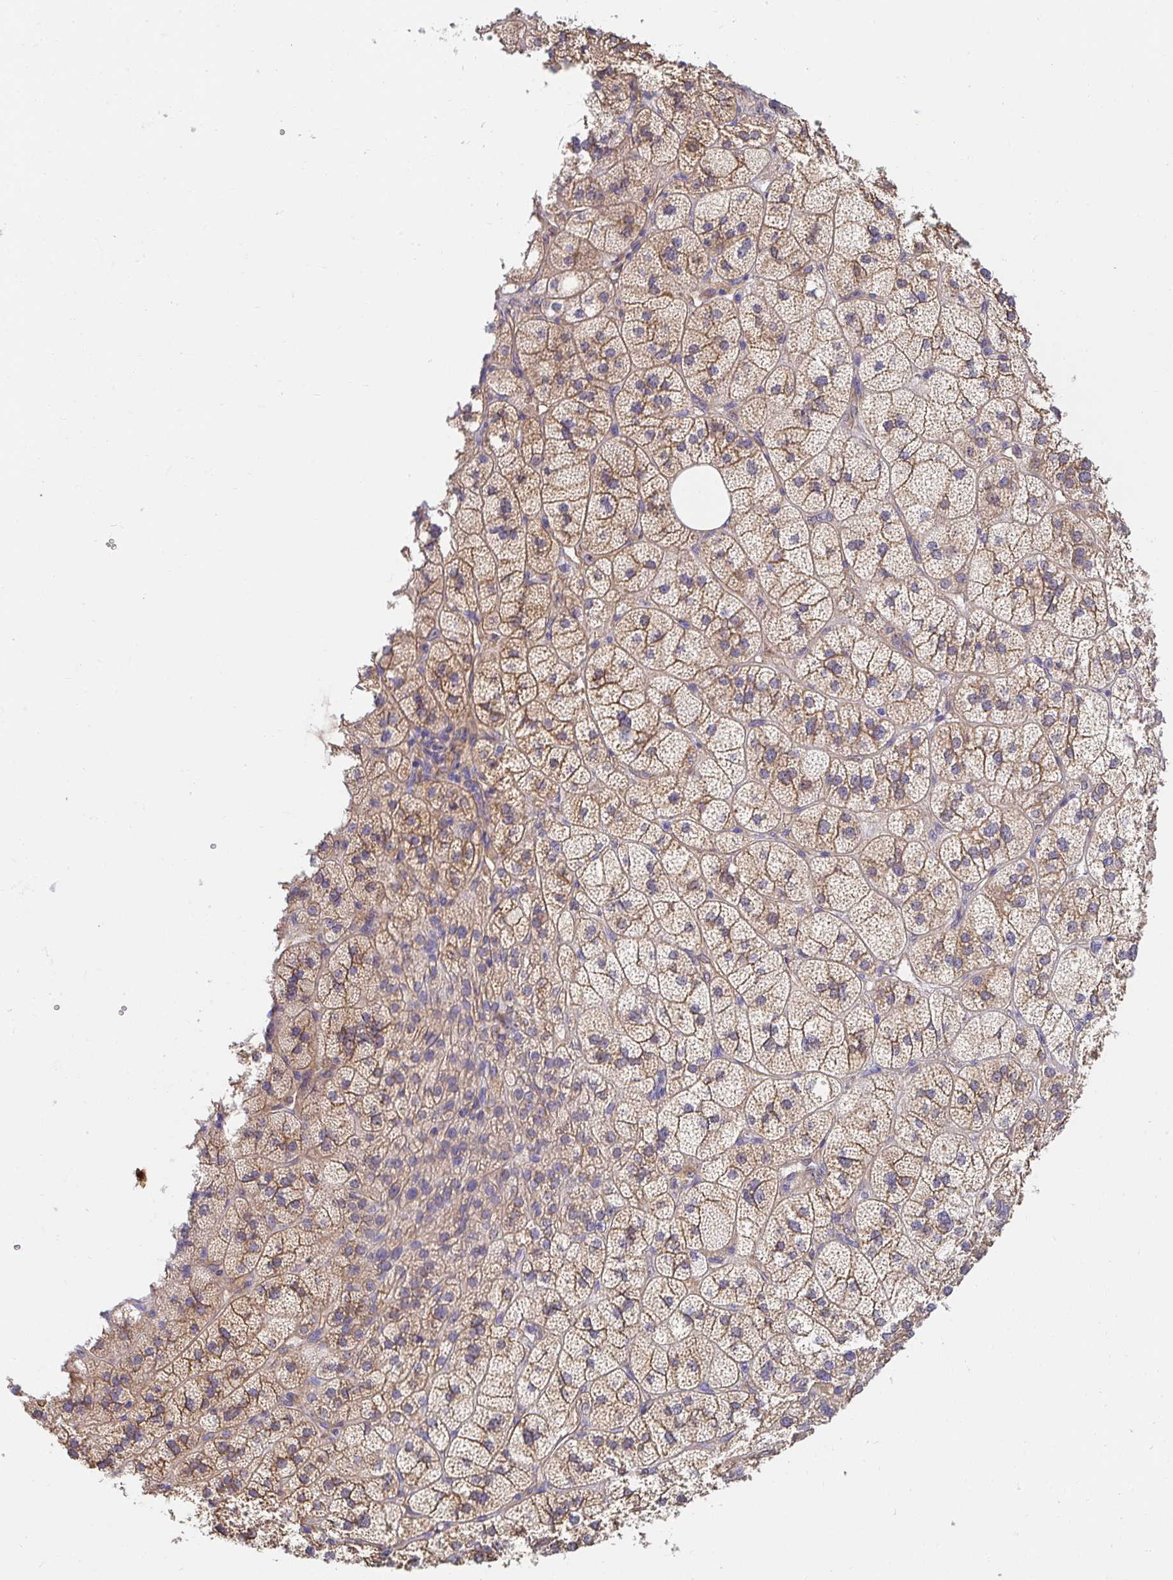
{"staining": {"intensity": "moderate", "quantity": ">75%", "location": "cytoplasmic/membranous"}, "tissue": "adrenal gland", "cell_type": "Glandular cells", "image_type": "normal", "snomed": [{"axis": "morphology", "description": "Normal tissue, NOS"}, {"axis": "topography", "description": "Adrenal gland"}], "caption": "Glandular cells exhibit moderate cytoplasmic/membranous staining in about >75% of cells in unremarkable adrenal gland. The staining is performed using DAB brown chromogen to label protein expression. The nuclei are counter-stained blue using hematoxylin.", "gene": "CTTN", "patient": {"sex": "female", "age": 60}}